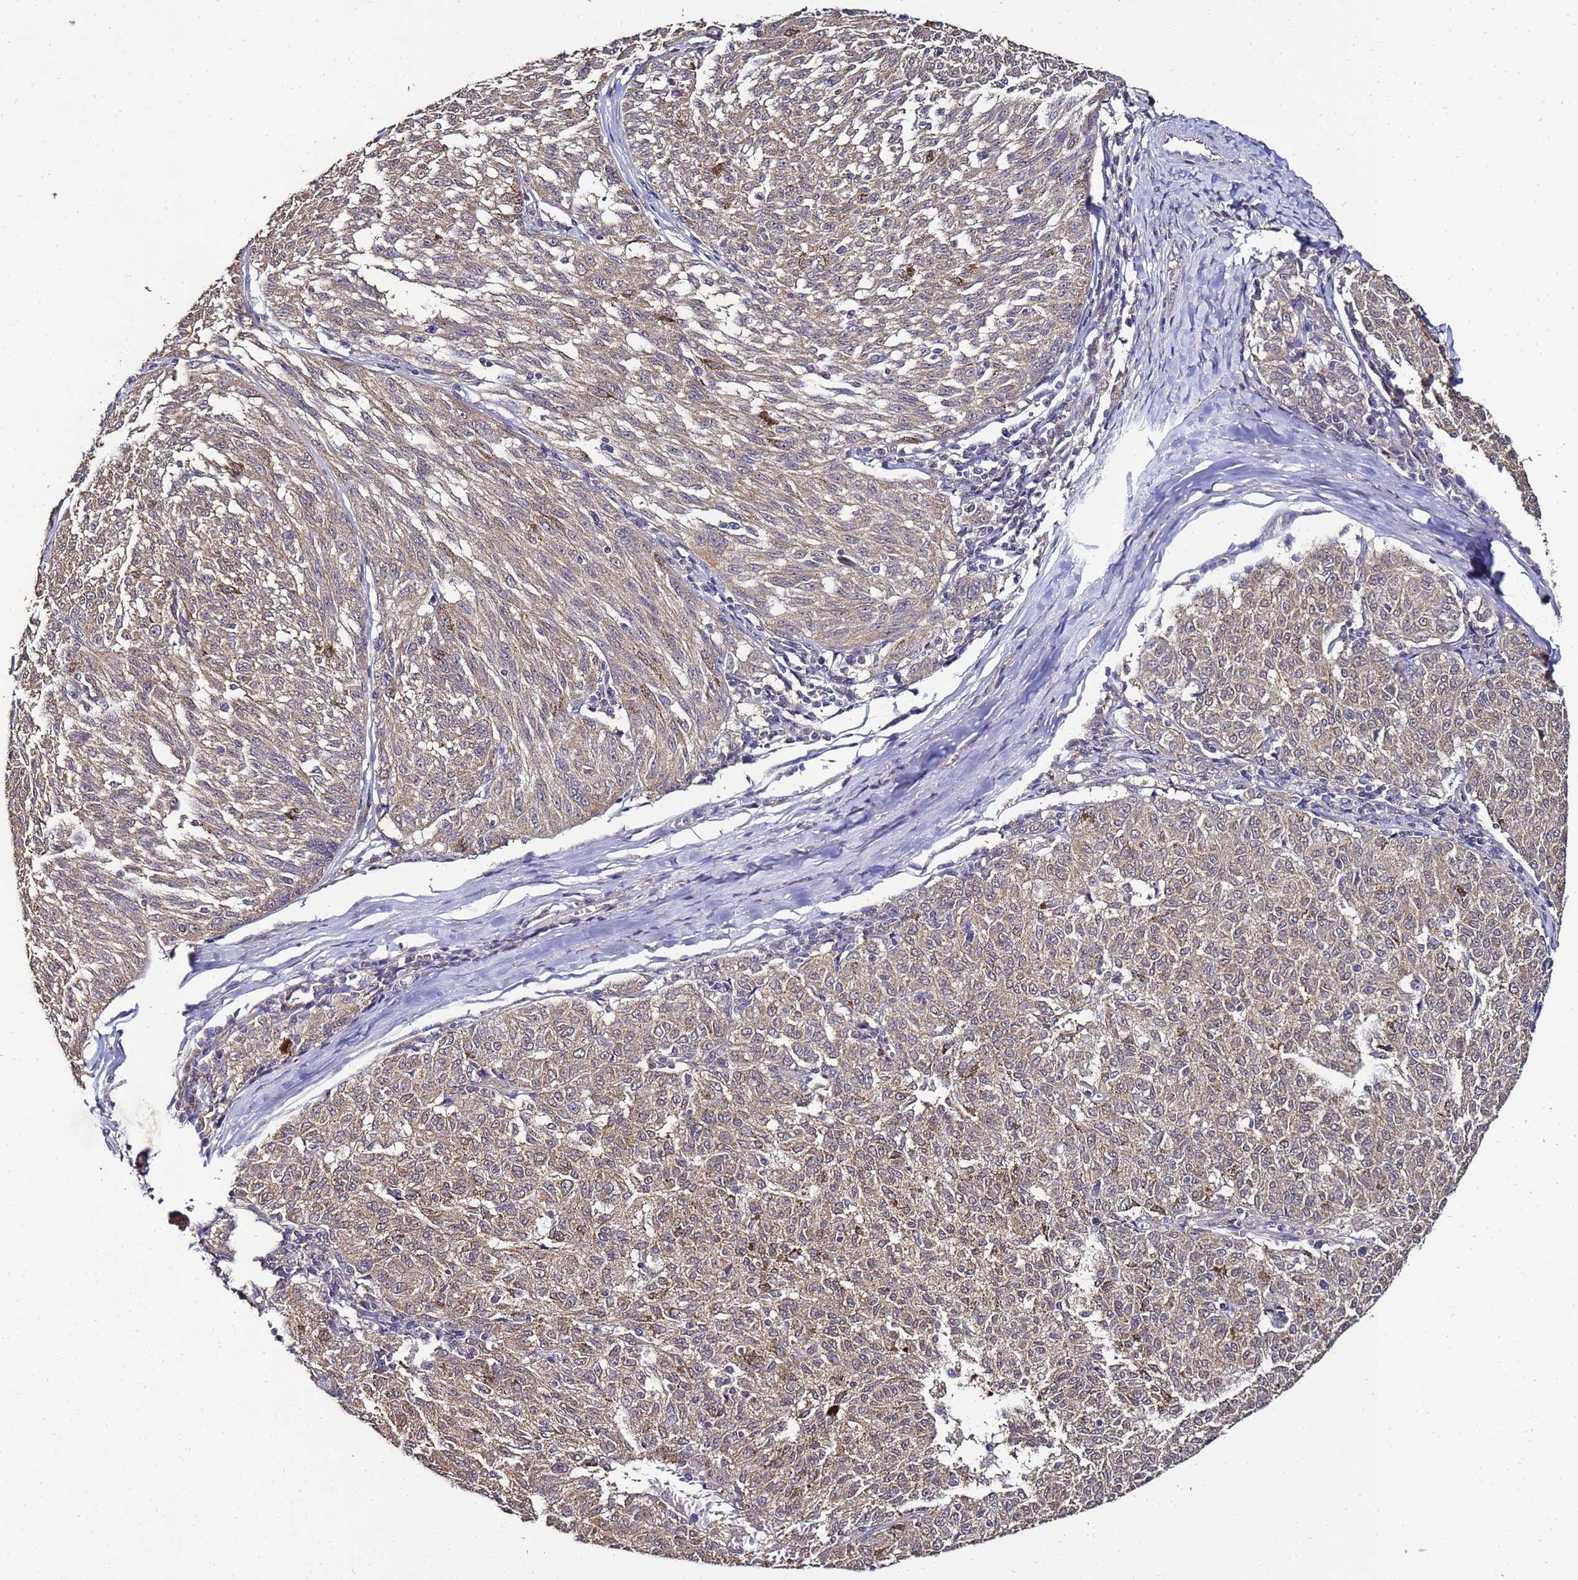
{"staining": {"intensity": "weak", "quantity": ">75%", "location": "cytoplasmic/membranous"}, "tissue": "melanoma", "cell_type": "Tumor cells", "image_type": "cancer", "snomed": [{"axis": "morphology", "description": "Malignant melanoma, NOS"}, {"axis": "topography", "description": "Skin"}], "caption": "Immunohistochemical staining of malignant melanoma reveals low levels of weak cytoplasmic/membranous expression in approximately >75% of tumor cells.", "gene": "ENOPH1", "patient": {"sex": "female", "age": 72}}